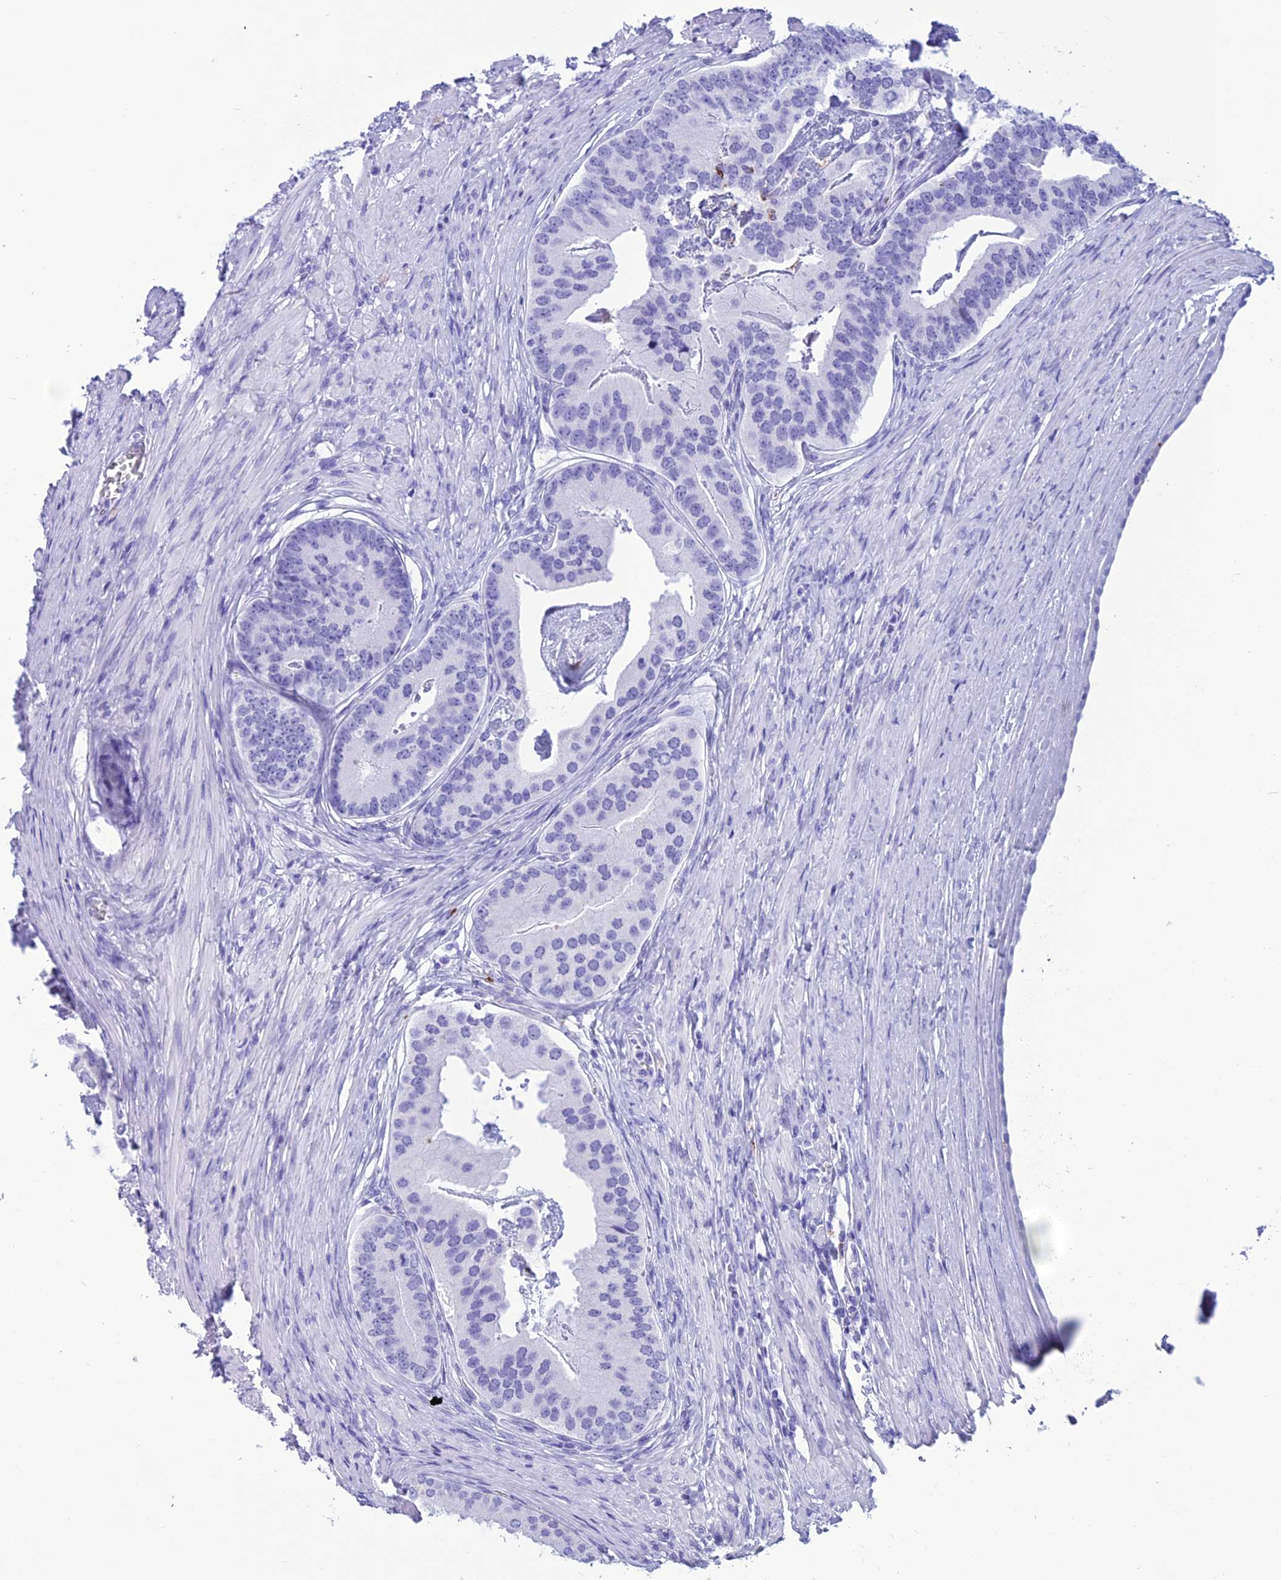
{"staining": {"intensity": "negative", "quantity": "none", "location": "none"}, "tissue": "prostate cancer", "cell_type": "Tumor cells", "image_type": "cancer", "snomed": [{"axis": "morphology", "description": "Adenocarcinoma, Low grade"}, {"axis": "topography", "description": "Prostate"}], "caption": "This is a image of immunohistochemistry (IHC) staining of prostate low-grade adenocarcinoma, which shows no expression in tumor cells.", "gene": "TRAM1L1", "patient": {"sex": "male", "age": 71}}